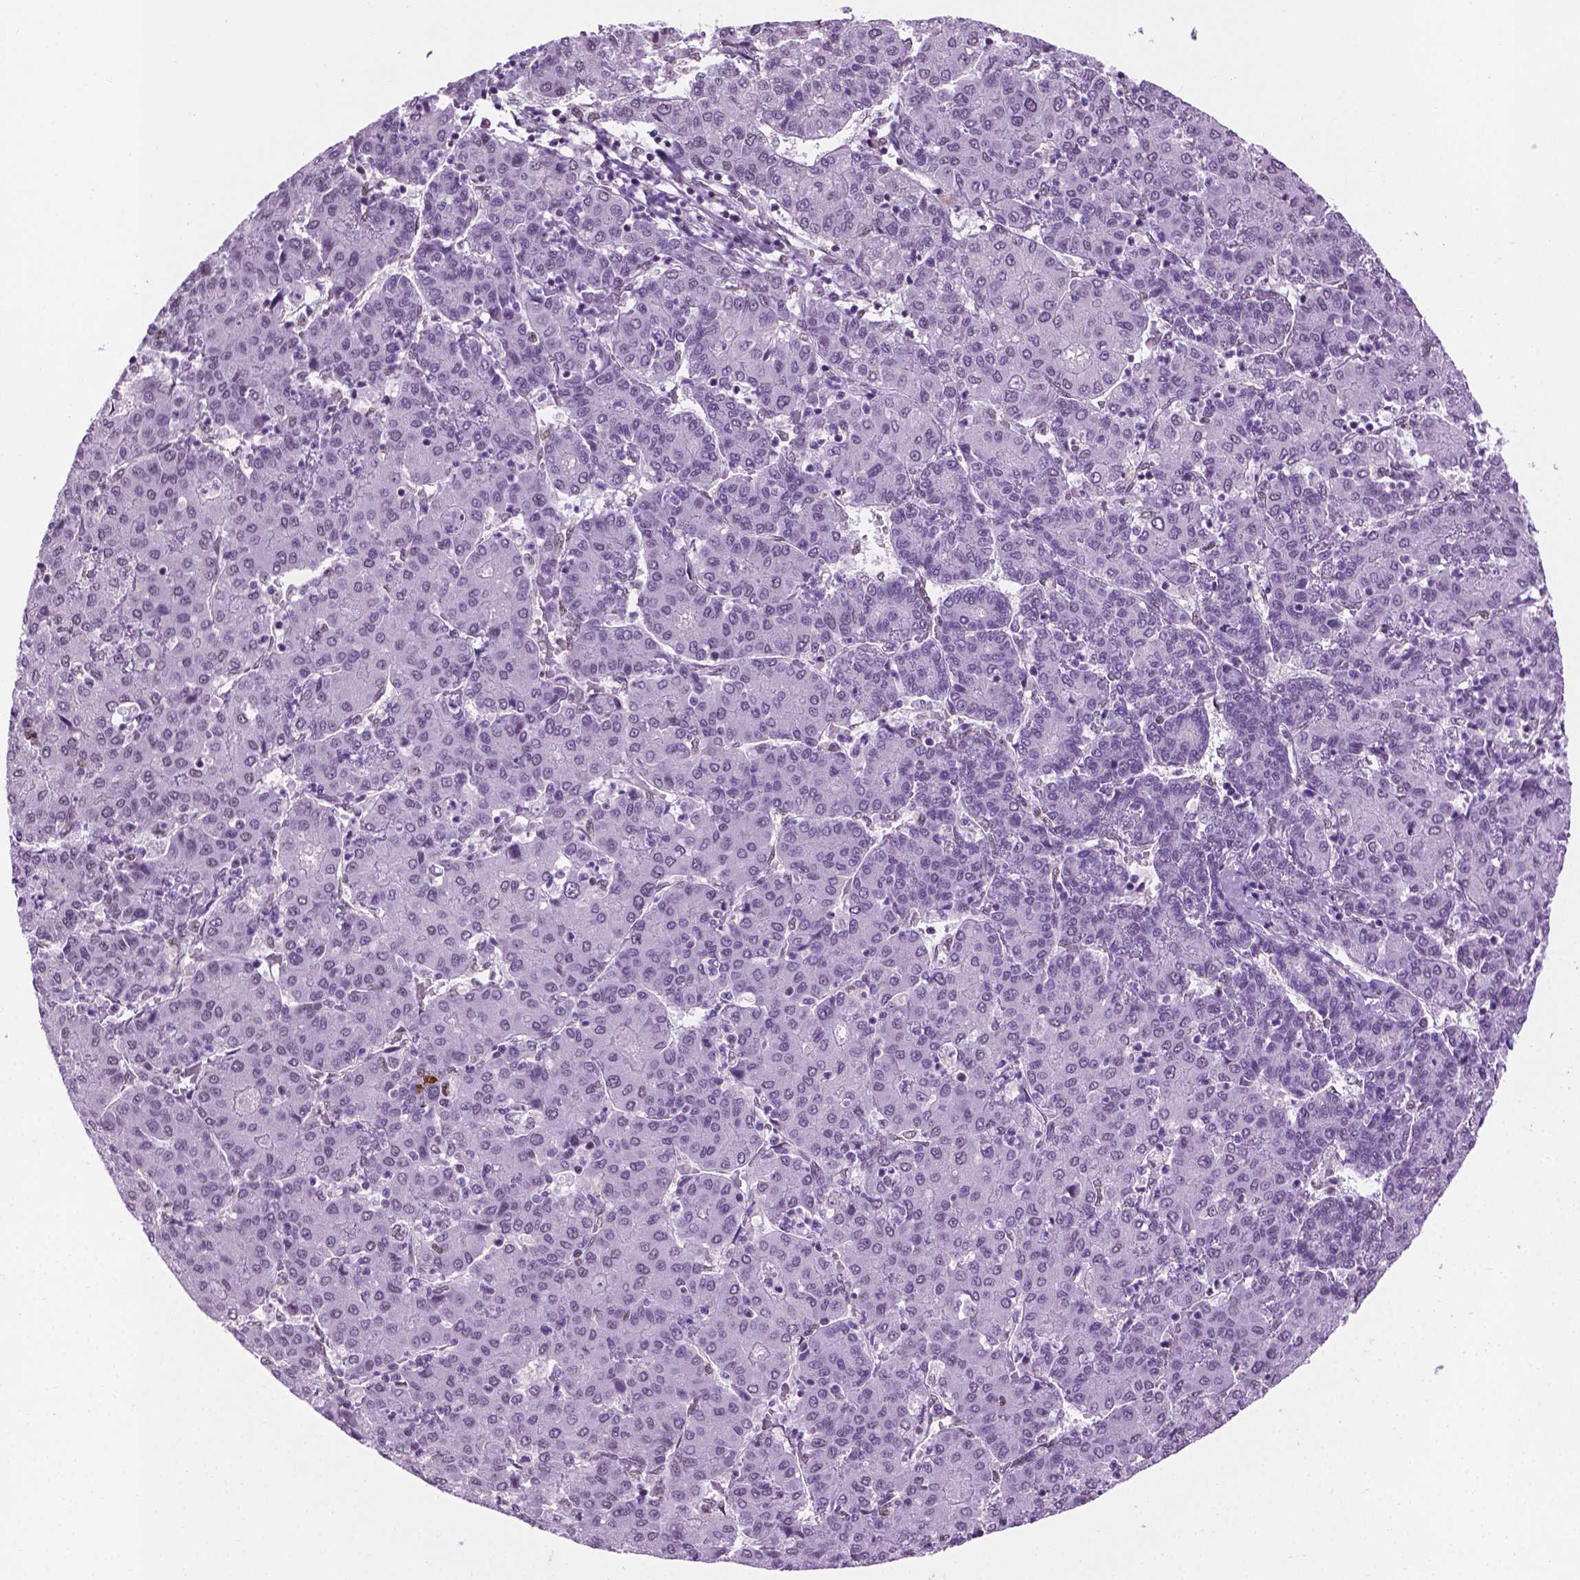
{"staining": {"intensity": "negative", "quantity": "none", "location": "none"}, "tissue": "liver cancer", "cell_type": "Tumor cells", "image_type": "cancer", "snomed": [{"axis": "morphology", "description": "Carcinoma, Hepatocellular, NOS"}, {"axis": "topography", "description": "Liver"}], "caption": "An IHC micrograph of liver cancer is shown. There is no staining in tumor cells of liver cancer.", "gene": "ABI2", "patient": {"sex": "male", "age": 65}}